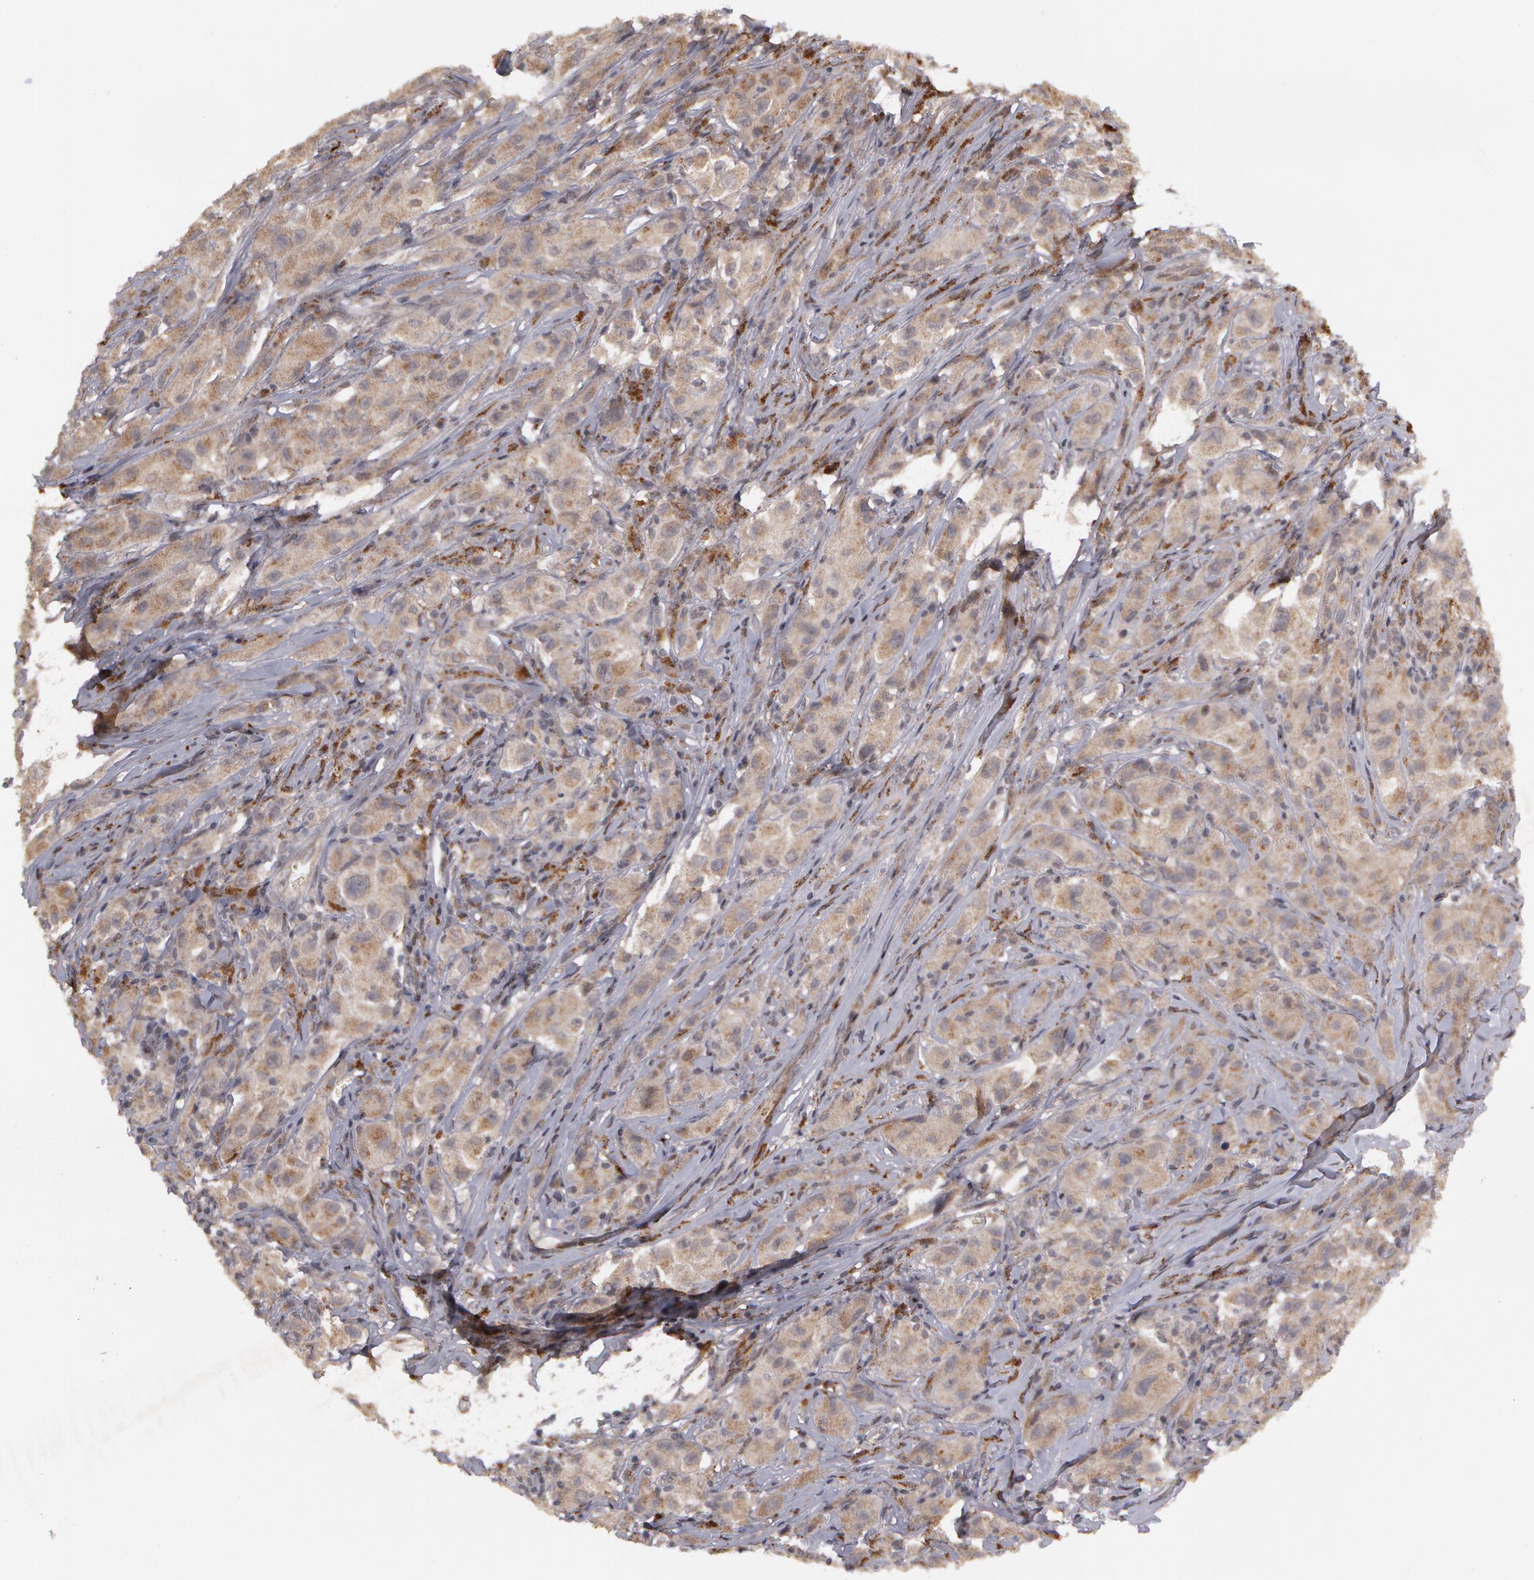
{"staining": {"intensity": "negative", "quantity": "none", "location": "none"}, "tissue": "melanoma", "cell_type": "Tumor cells", "image_type": "cancer", "snomed": [{"axis": "morphology", "description": "Malignant melanoma, NOS"}, {"axis": "topography", "description": "Skin"}], "caption": "This is a histopathology image of IHC staining of melanoma, which shows no expression in tumor cells.", "gene": "STX5", "patient": {"sex": "male", "age": 56}}